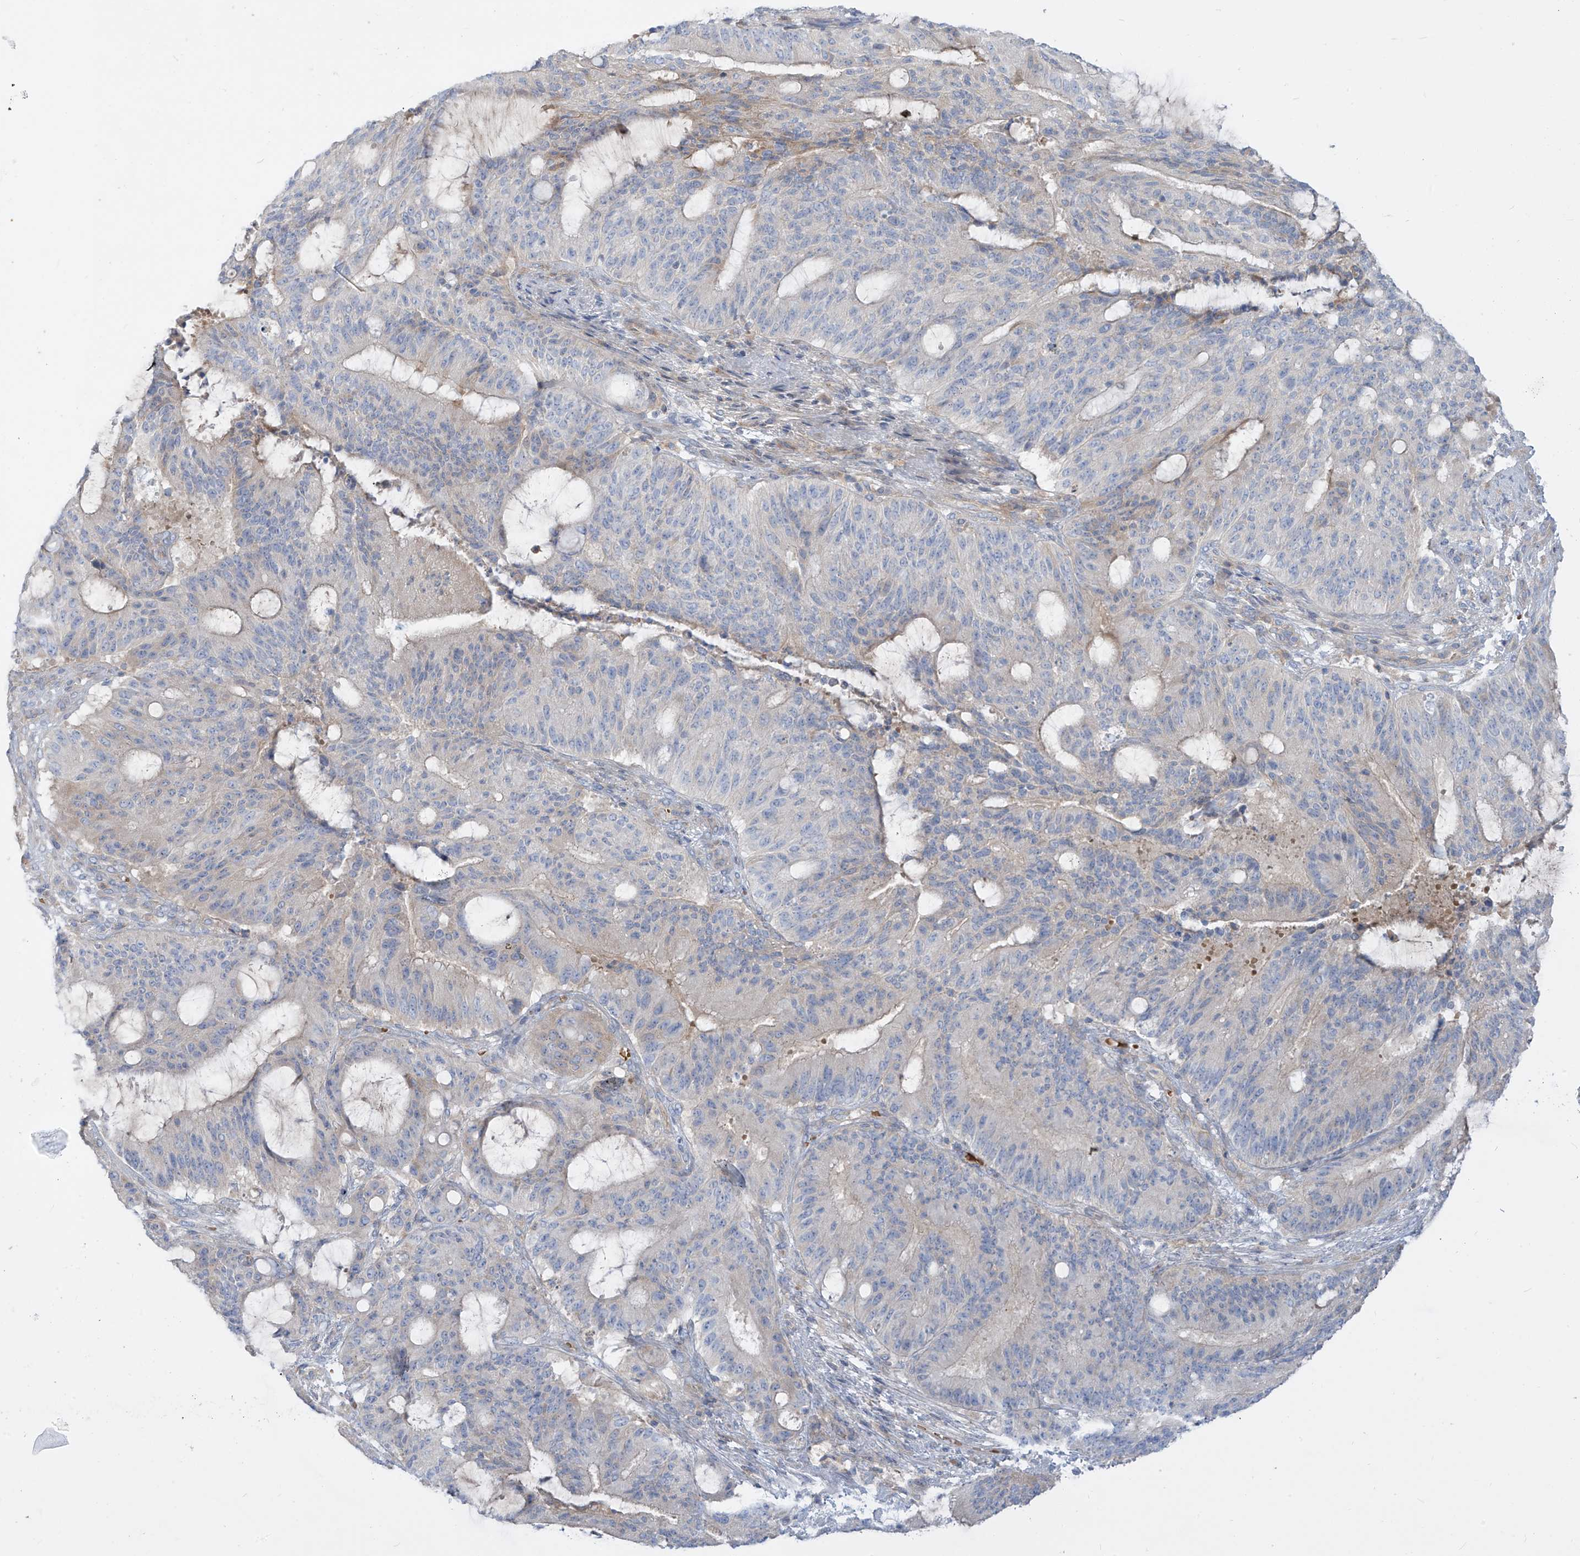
{"staining": {"intensity": "moderate", "quantity": "<25%", "location": "cytoplasmic/membranous"}, "tissue": "liver cancer", "cell_type": "Tumor cells", "image_type": "cancer", "snomed": [{"axis": "morphology", "description": "Normal tissue, NOS"}, {"axis": "morphology", "description": "Cholangiocarcinoma"}, {"axis": "topography", "description": "Liver"}, {"axis": "topography", "description": "Peripheral nerve tissue"}], "caption": "Immunohistochemistry (IHC) (DAB) staining of liver cholangiocarcinoma reveals moderate cytoplasmic/membranous protein staining in about <25% of tumor cells. The staining is performed using DAB brown chromogen to label protein expression. The nuclei are counter-stained blue using hematoxylin.", "gene": "DGKQ", "patient": {"sex": "female", "age": 73}}